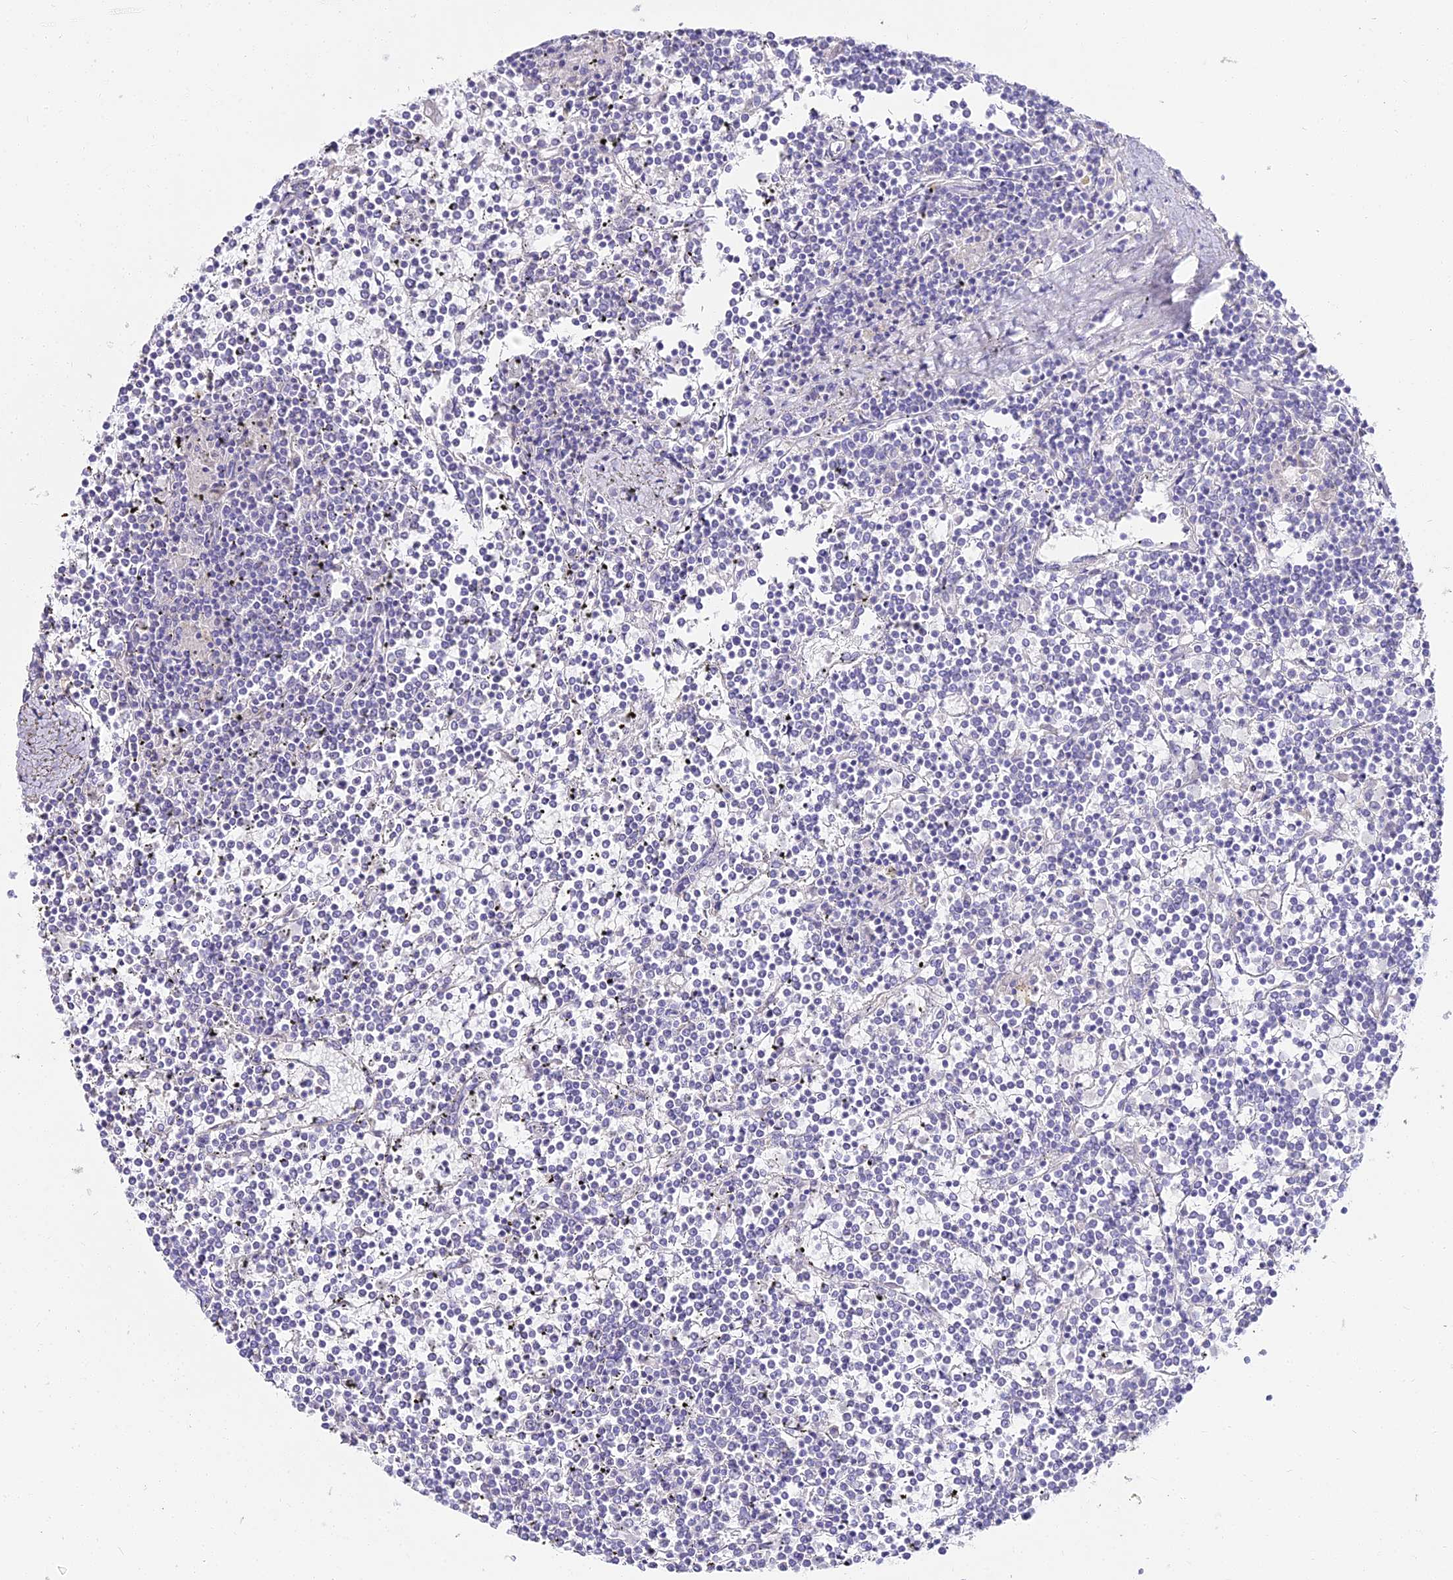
{"staining": {"intensity": "negative", "quantity": "none", "location": "none"}, "tissue": "lymphoma", "cell_type": "Tumor cells", "image_type": "cancer", "snomed": [{"axis": "morphology", "description": "Malignant lymphoma, non-Hodgkin's type, Low grade"}, {"axis": "topography", "description": "Spleen"}], "caption": "IHC of lymphoma demonstrates no staining in tumor cells.", "gene": "ALPG", "patient": {"sex": "female", "age": 19}}